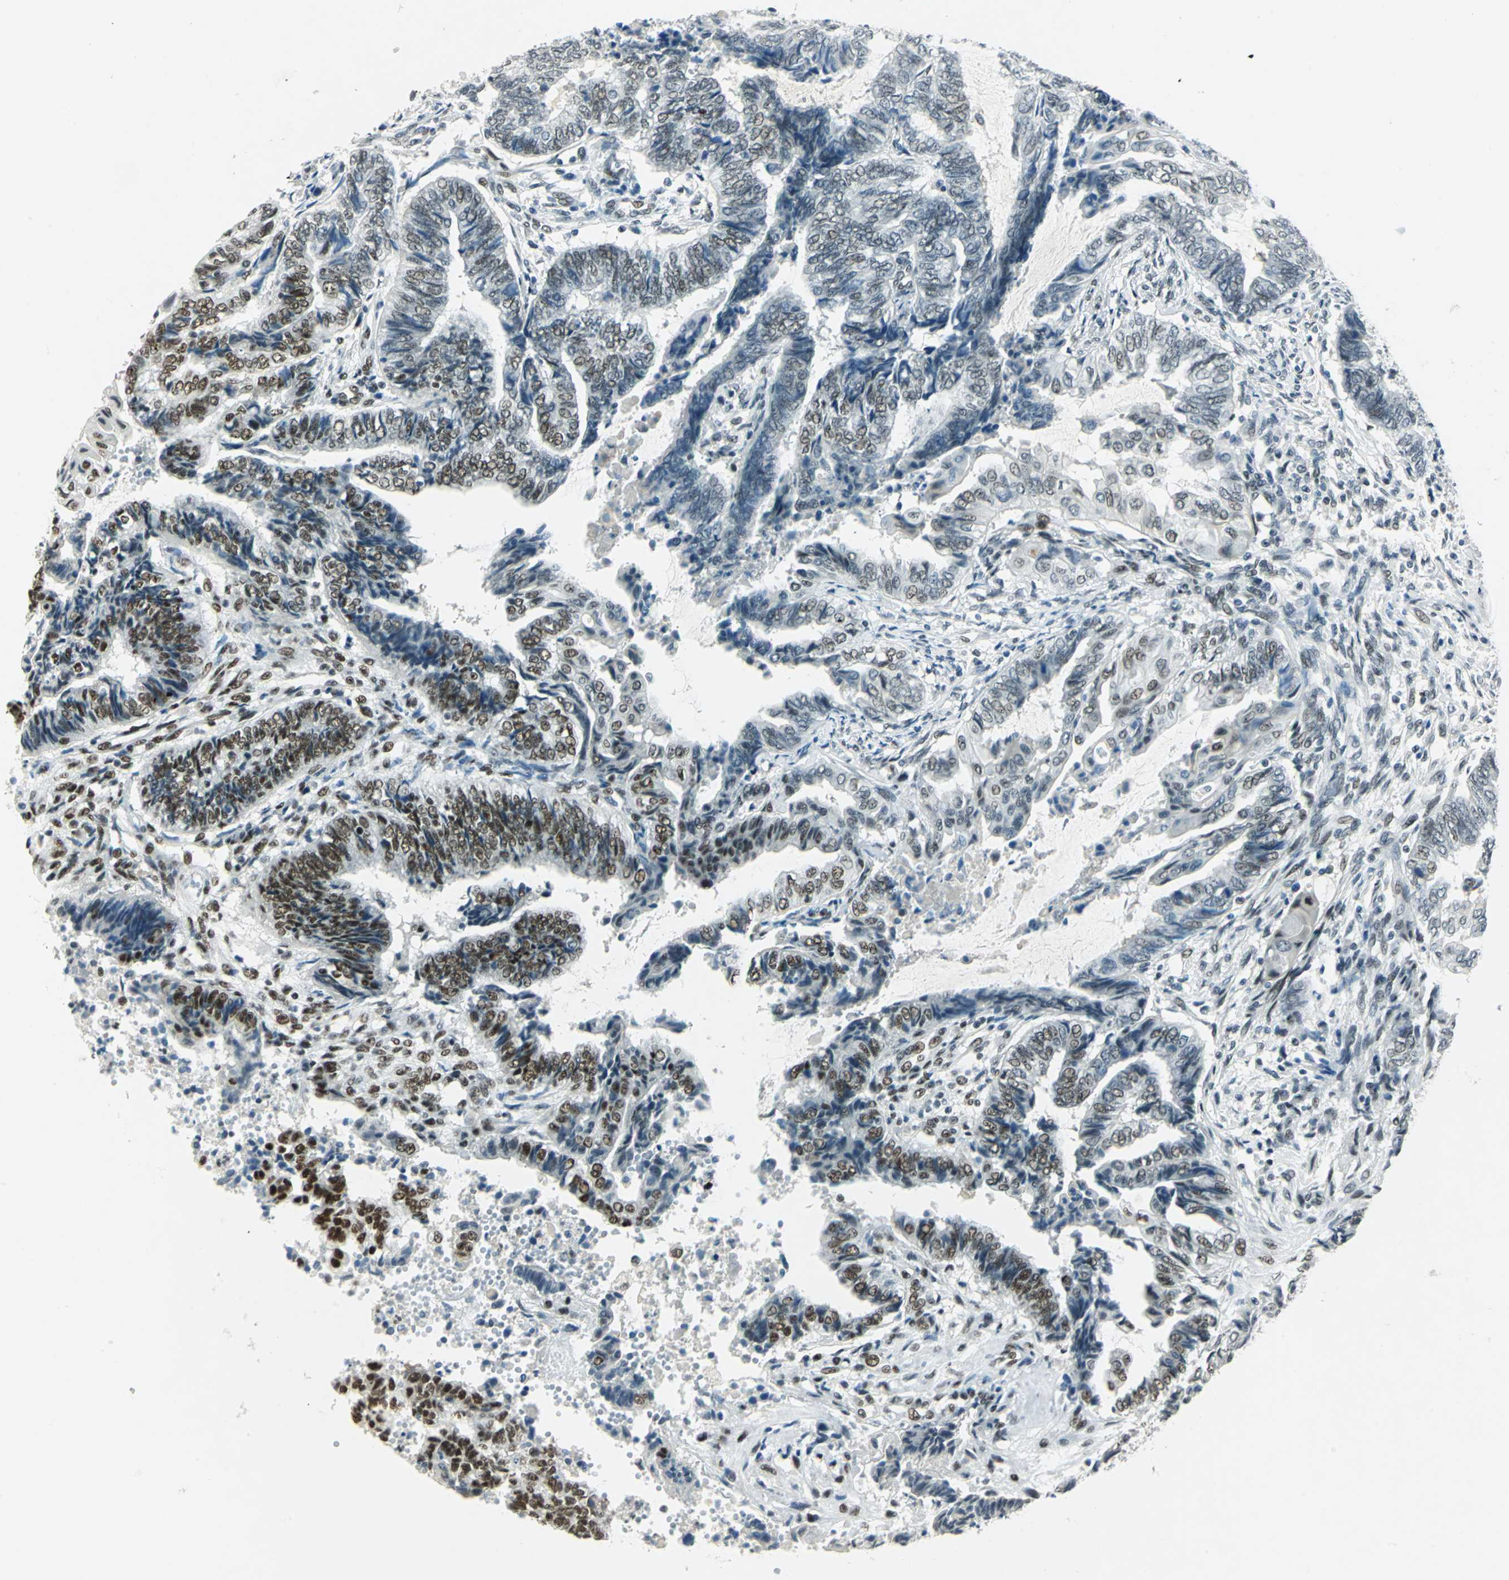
{"staining": {"intensity": "moderate", "quantity": "25%-75%", "location": "nuclear"}, "tissue": "endometrial cancer", "cell_type": "Tumor cells", "image_type": "cancer", "snomed": [{"axis": "morphology", "description": "Adenocarcinoma, NOS"}, {"axis": "topography", "description": "Uterus"}, {"axis": "topography", "description": "Endometrium"}], "caption": "Immunohistochemistry (IHC) micrograph of neoplastic tissue: human adenocarcinoma (endometrial) stained using immunohistochemistry (IHC) reveals medium levels of moderate protein expression localized specifically in the nuclear of tumor cells, appearing as a nuclear brown color.", "gene": "MTMR10", "patient": {"sex": "female", "age": 70}}